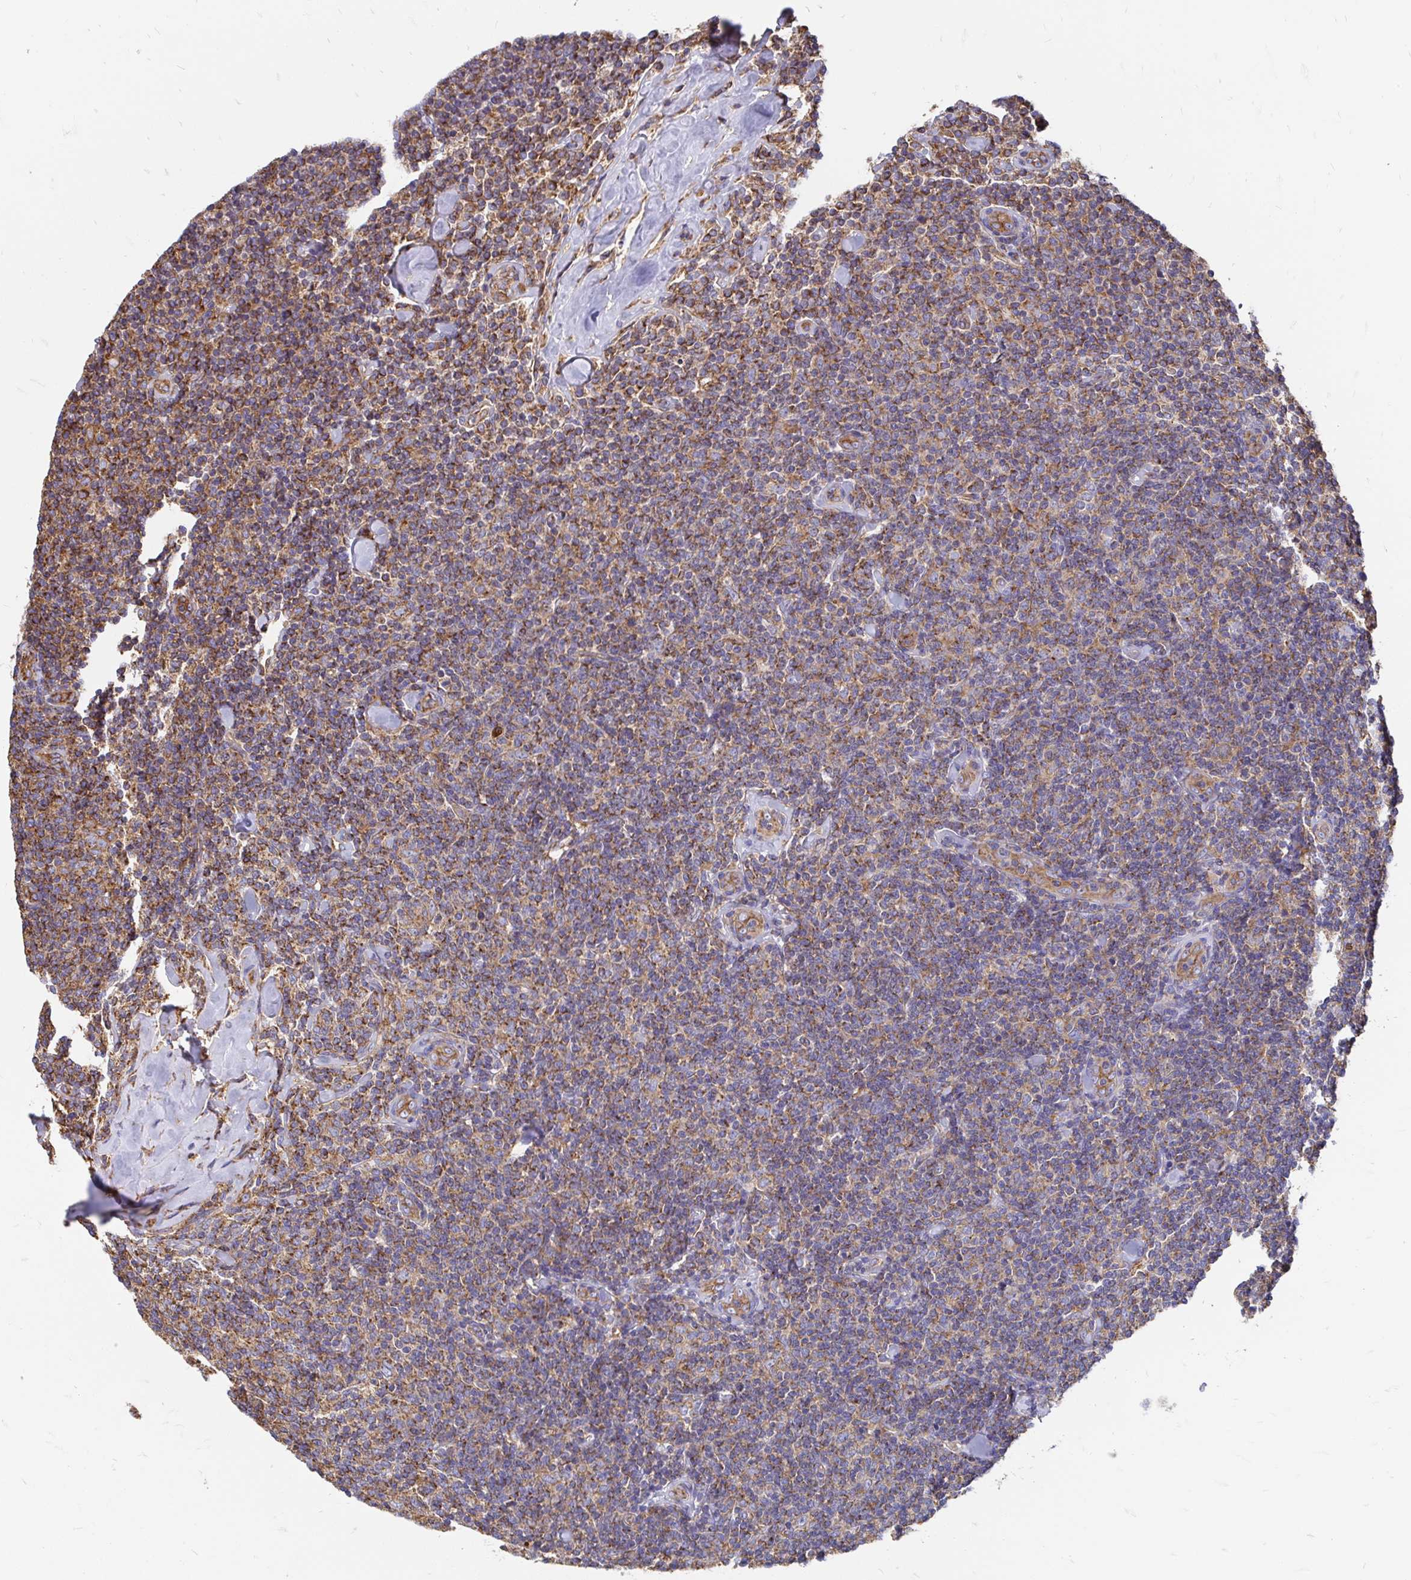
{"staining": {"intensity": "moderate", "quantity": ">75%", "location": "cytoplasmic/membranous"}, "tissue": "lymphoma", "cell_type": "Tumor cells", "image_type": "cancer", "snomed": [{"axis": "morphology", "description": "Malignant lymphoma, non-Hodgkin's type, Low grade"}, {"axis": "topography", "description": "Lymph node"}], "caption": "Moderate cytoplasmic/membranous expression is present in approximately >75% of tumor cells in lymphoma.", "gene": "CLTC", "patient": {"sex": "female", "age": 56}}